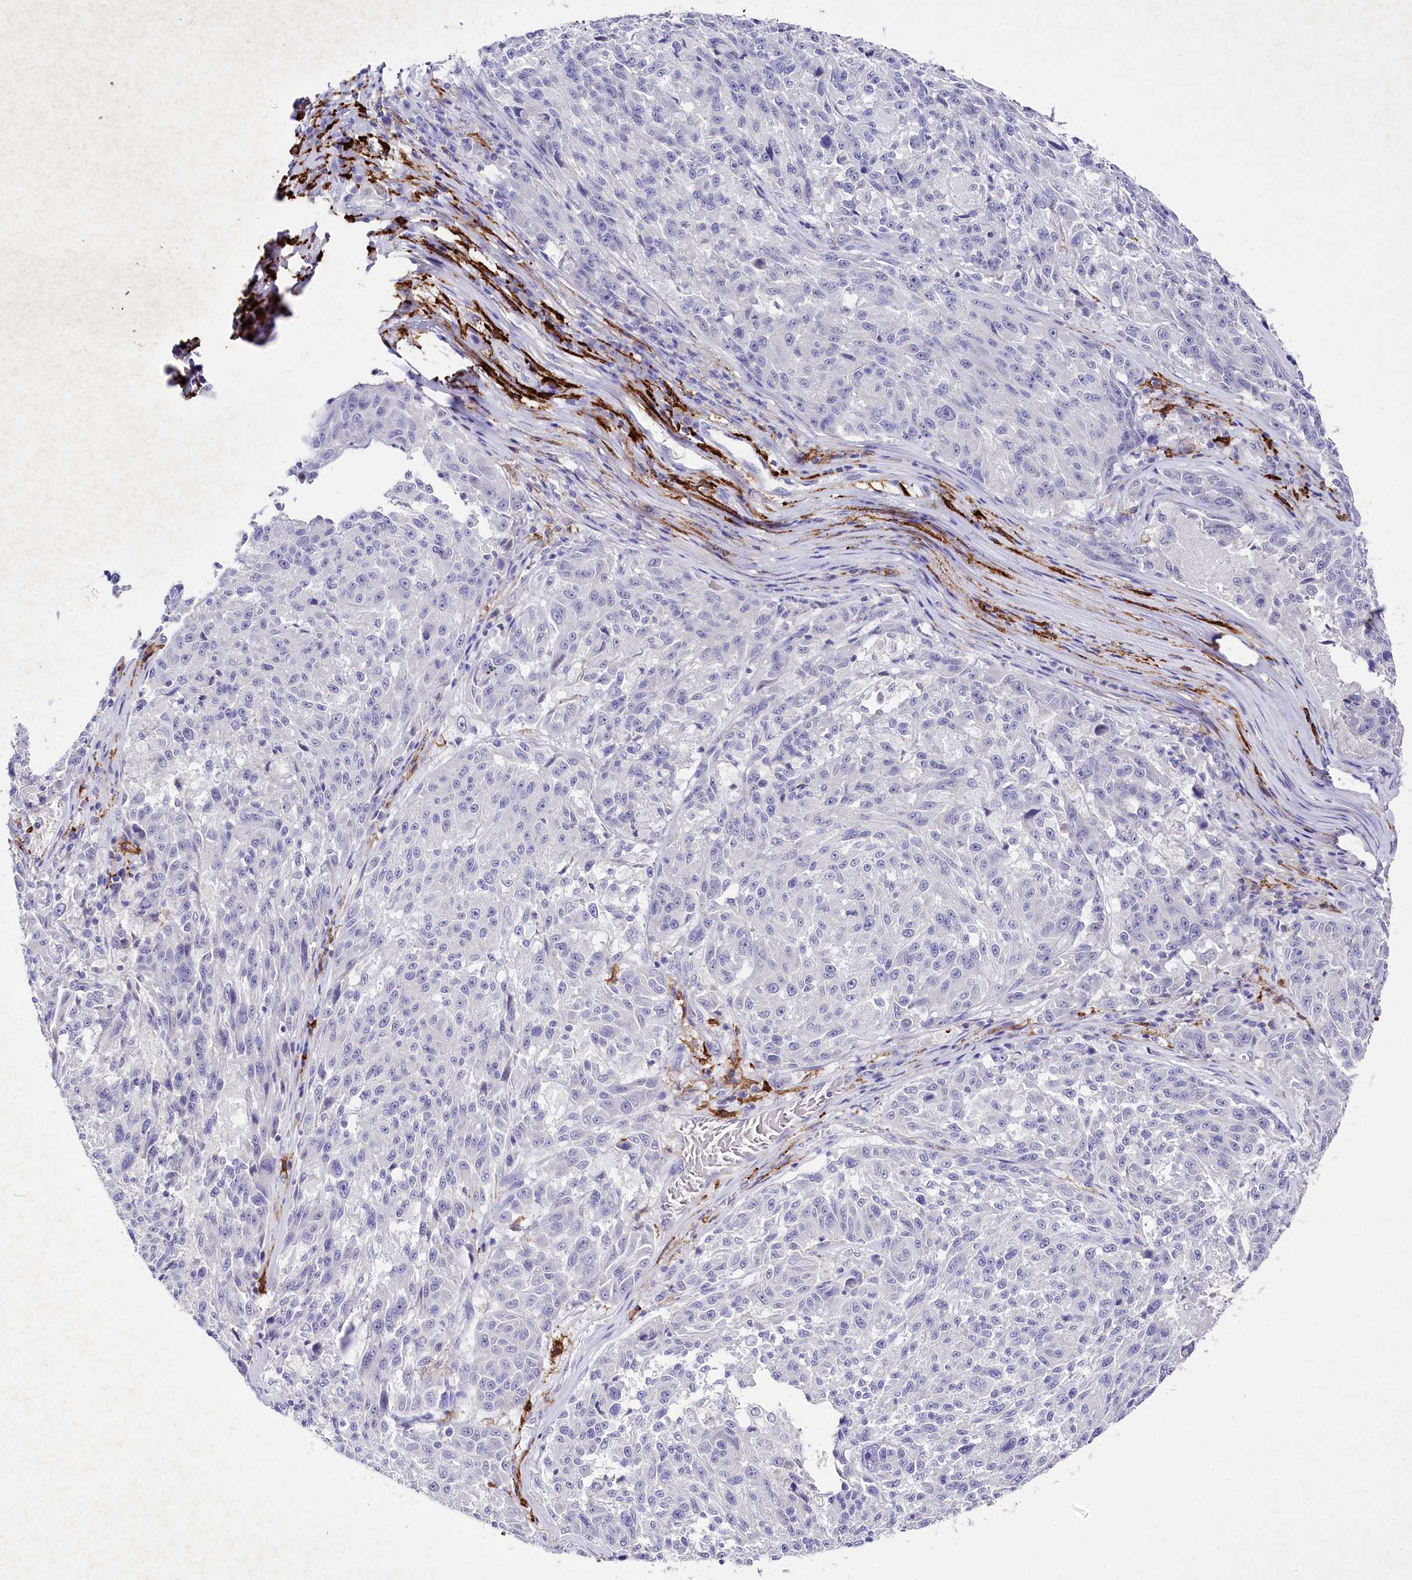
{"staining": {"intensity": "negative", "quantity": "none", "location": "none"}, "tissue": "melanoma", "cell_type": "Tumor cells", "image_type": "cancer", "snomed": [{"axis": "morphology", "description": "Malignant melanoma, NOS"}, {"axis": "topography", "description": "Skin"}], "caption": "Immunohistochemistry histopathology image of neoplastic tissue: human melanoma stained with DAB displays no significant protein staining in tumor cells.", "gene": "CLEC4M", "patient": {"sex": "male", "age": 53}}